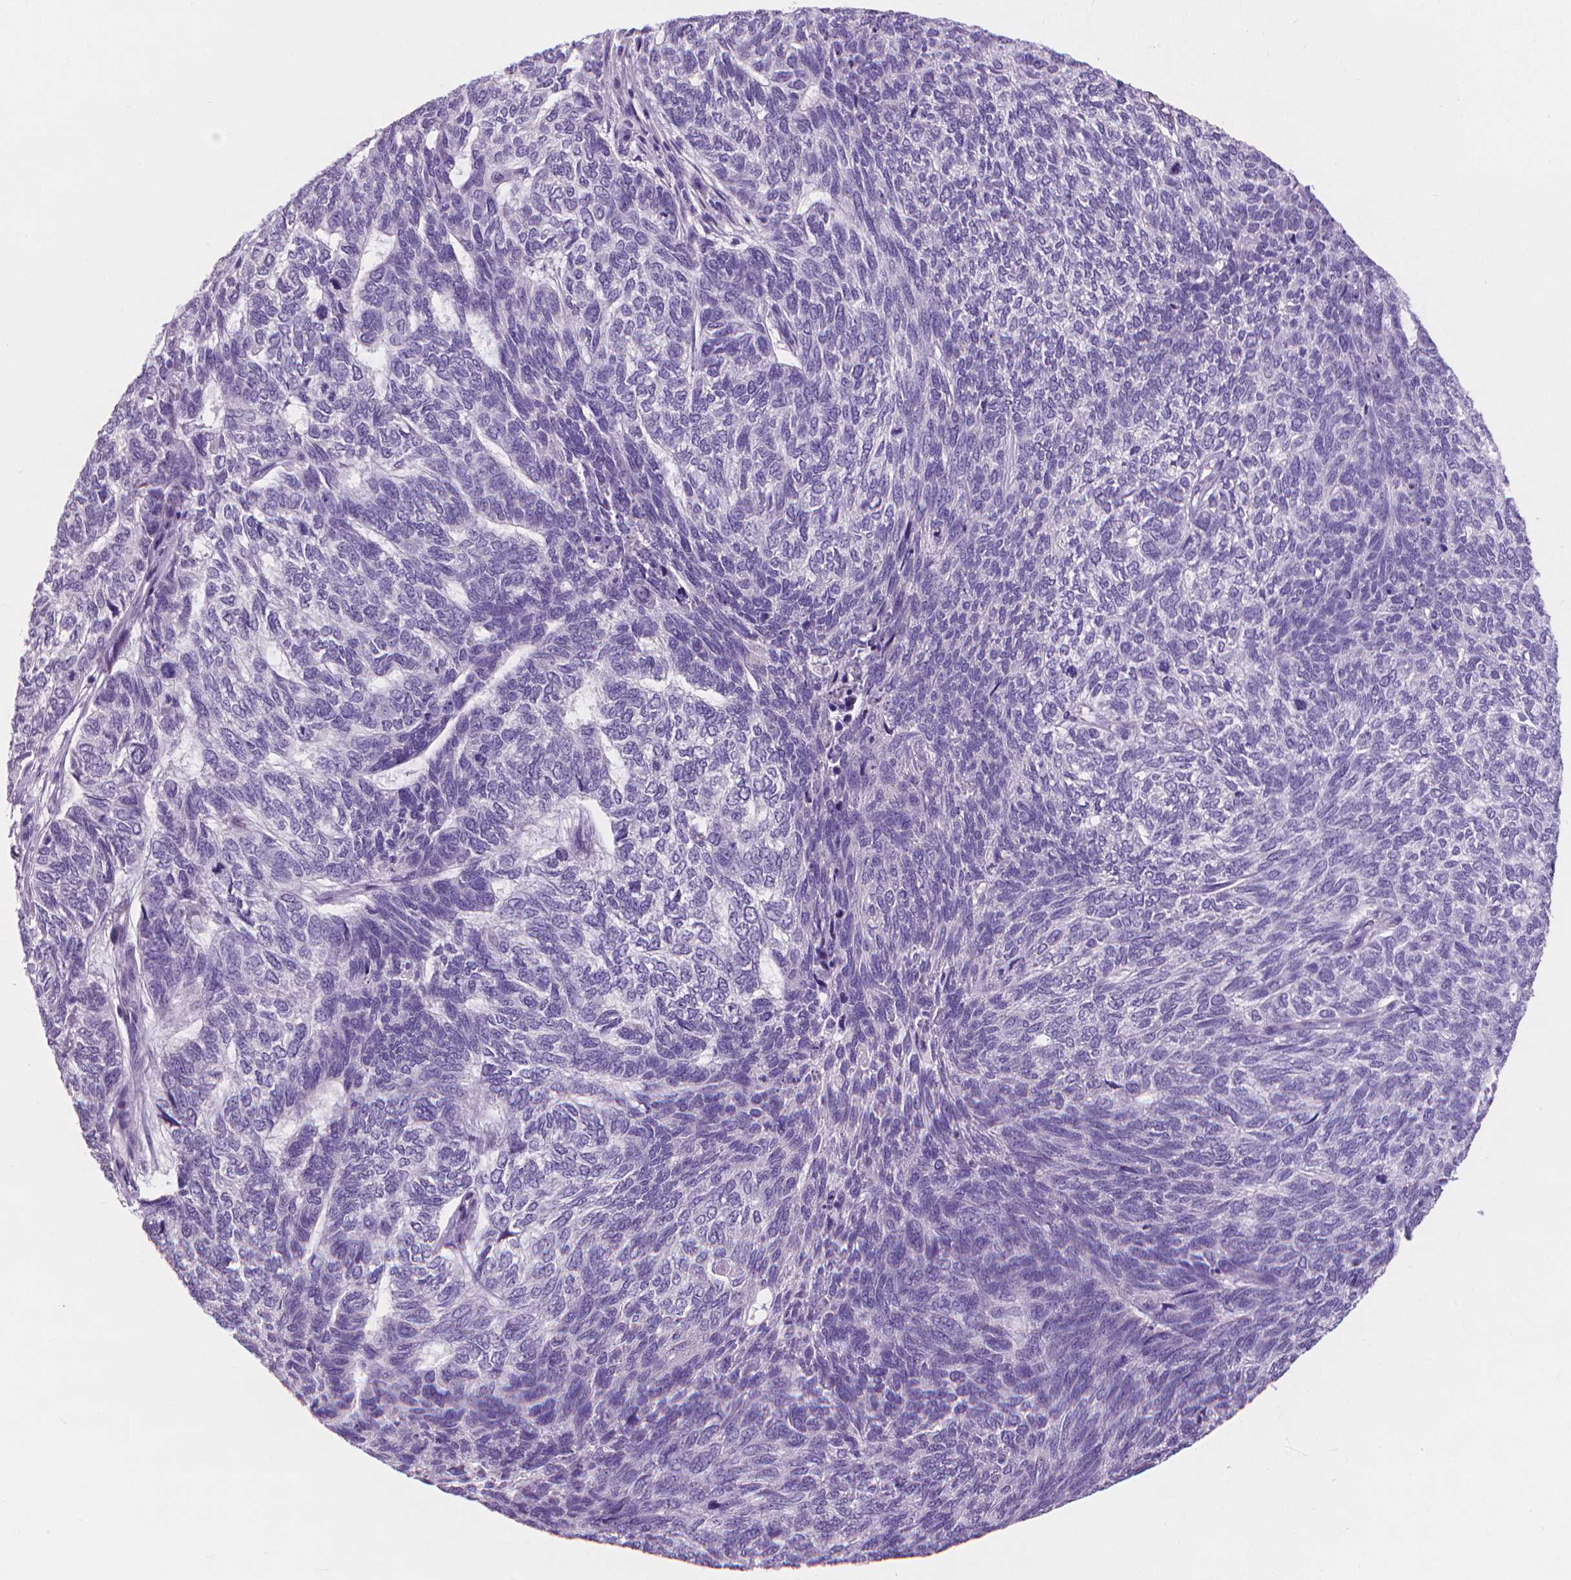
{"staining": {"intensity": "negative", "quantity": "none", "location": "none"}, "tissue": "skin cancer", "cell_type": "Tumor cells", "image_type": "cancer", "snomed": [{"axis": "morphology", "description": "Basal cell carcinoma"}, {"axis": "topography", "description": "Skin"}], "caption": "A high-resolution micrograph shows immunohistochemistry (IHC) staining of skin basal cell carcinoma, which demonstrates no significant staining in tumor cells. (Stains: DAB (3,3'-diaminobenzidine) IHC with hematoxylin counter stain, Microscopy: brightfield microscopy at high magnification).", "gene": "XPNPEP2", "patient": {"sex": "female", "age": 65}}